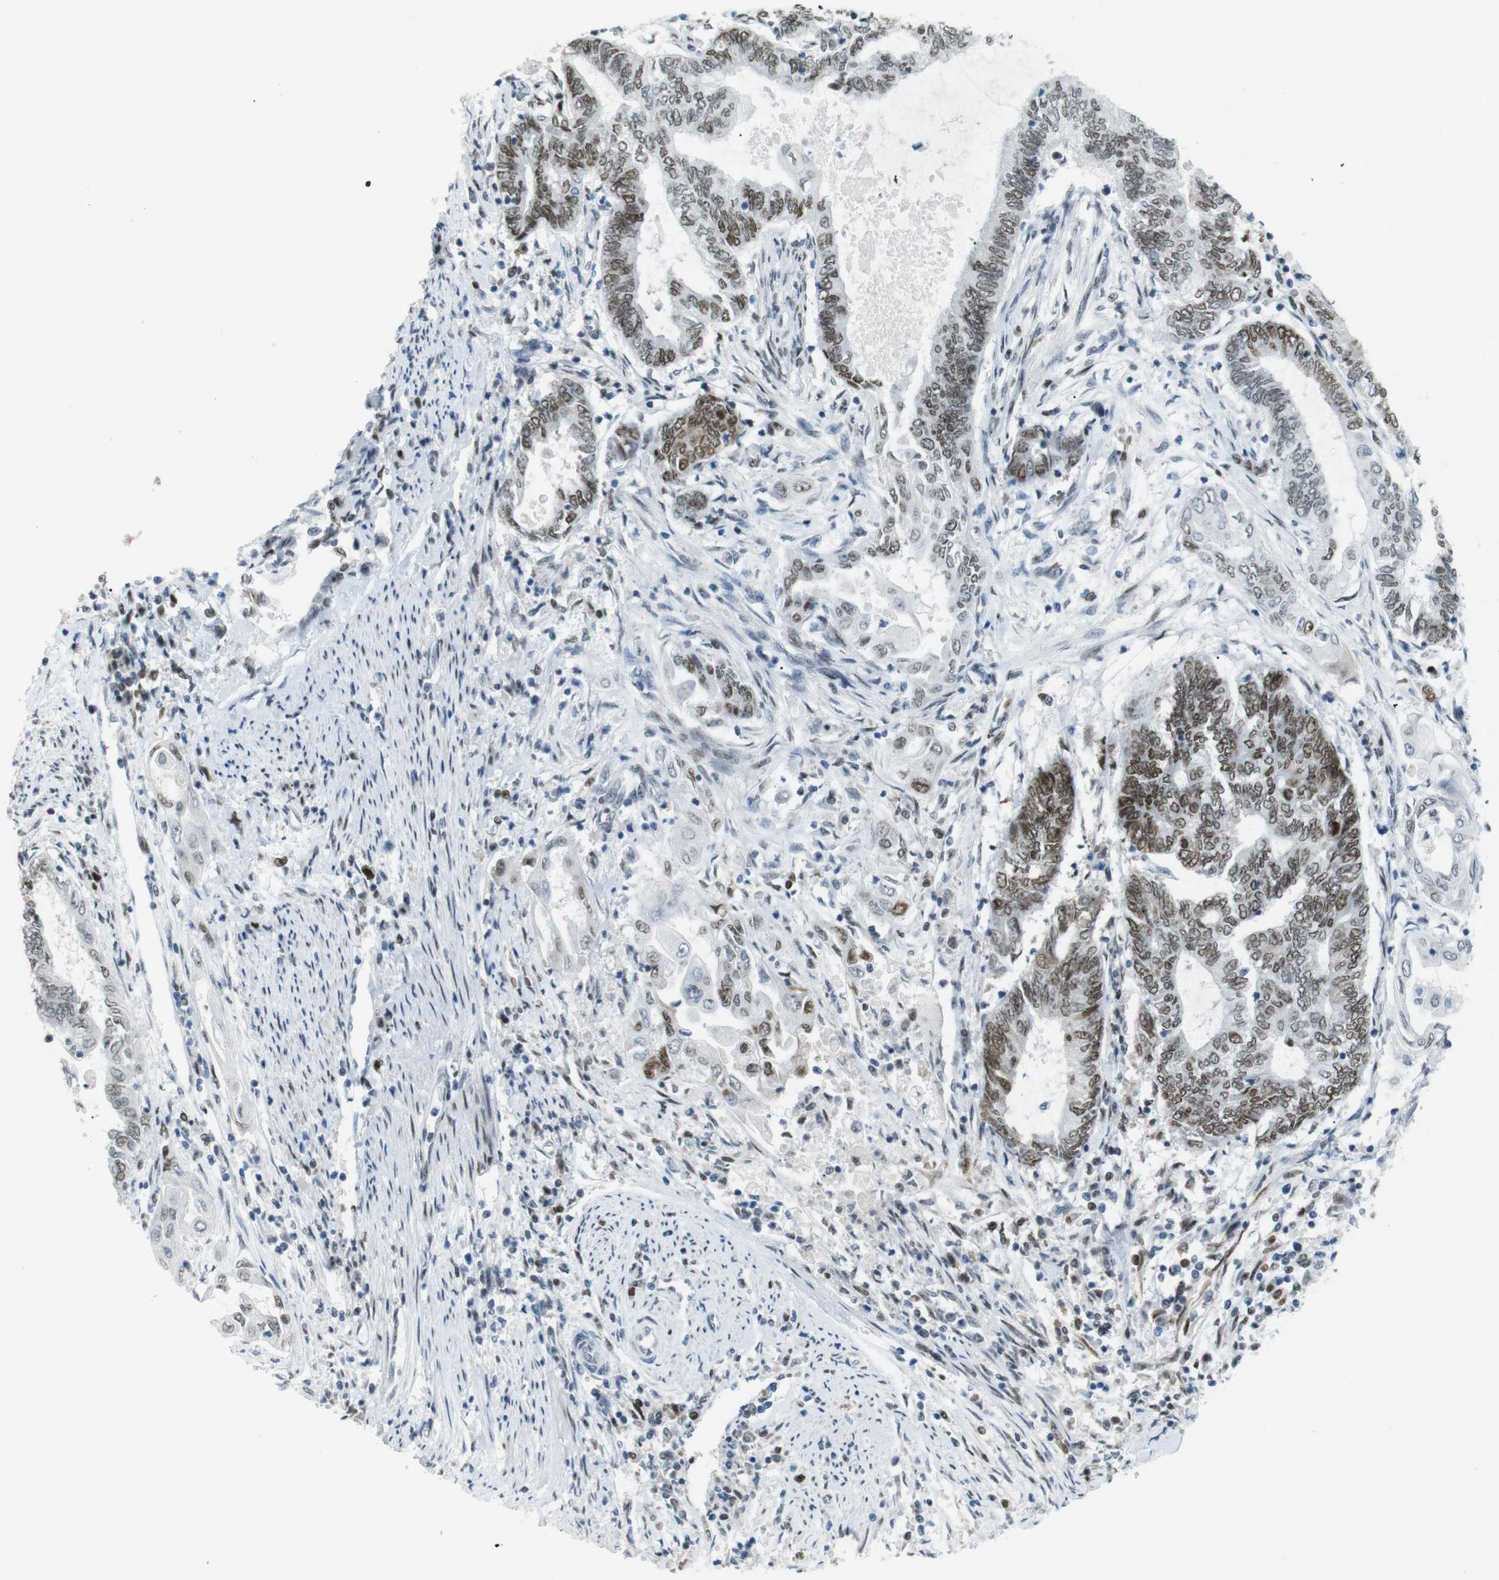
{"staining": {"intensity": "moderate", "quantity": ">75%", "location": "nuclear"}, "tissue": "endometrial cancer", "cell_type": "Tumor cells", "image_type": "cancer", "snomed": [{"axis": "morphology", "description": "Adenocarcinoma, NOS"}, {"axis": "topography", "description": "Uterus"}, {"axis": "topography", "description": "Endometrium"}], "caption": "Immunohistochemistry micrograph of neoplastic tissue: endometrial cancer stained using immunohistochemistry shows medium levels of moderate protein expression localized specifically in the nuclear of tumor cells, appearing as a nuclear brown color.", "gene": "RIOX2", "patient": {"sex": "female", "age": 70}}